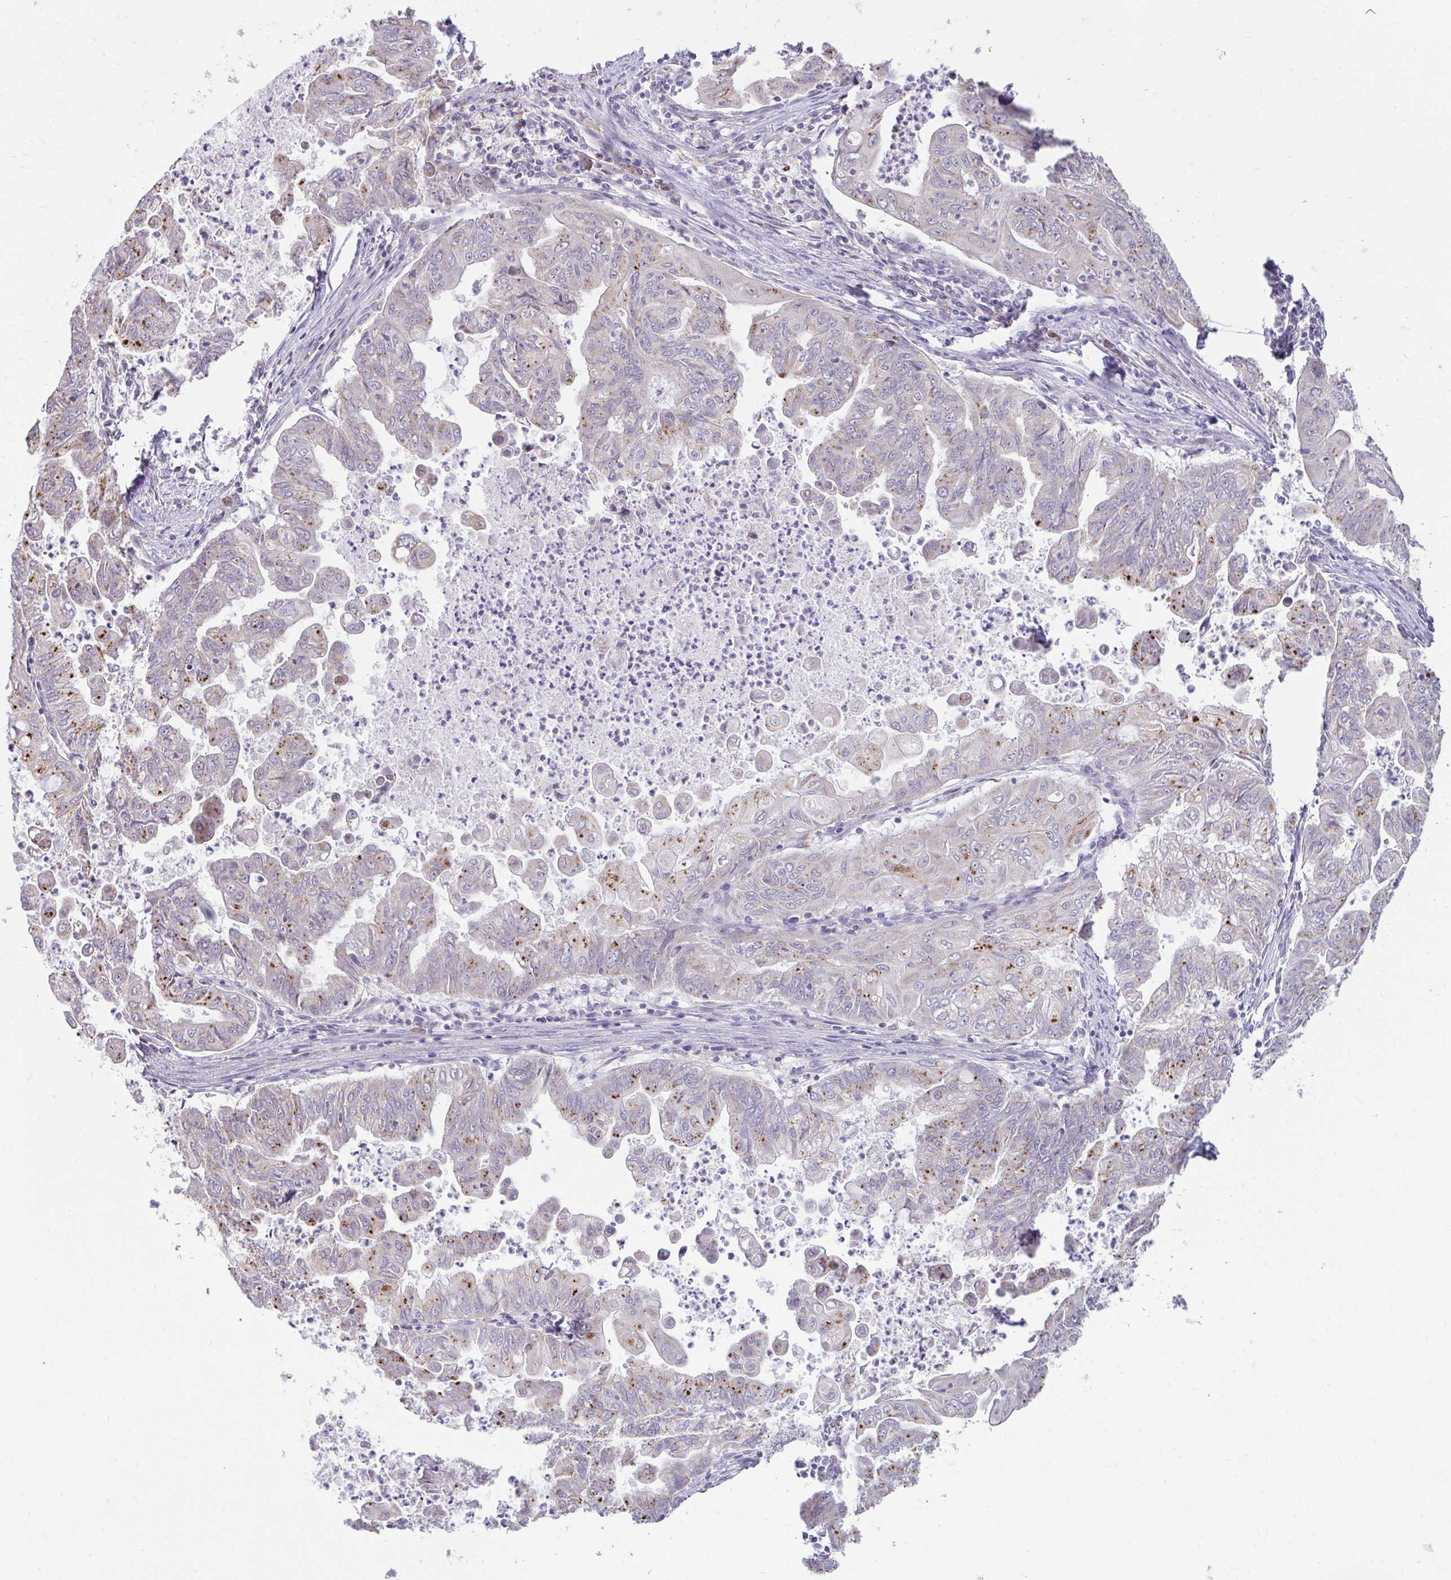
{"staining": {"intensity": "moderate", "quantity": "25%-75%", "location": "cytoplasmic/membranous"}, "tissue": "stomach cancer", "cell_type": "Tumor cells", "image_type": "cancer", "snomed": [{"axis": "morphology", "description": "Adenocarcinoma, NOS"}, {"axis": "topography", "description": "Stomach, upper"}], "caption": "Adenocarcinoma (stomach) was stained to show a protein in brown. There is medium levels of moderate cytoplasmic/membranous expression in about 25%-75% of tumor cells.", "gene": "NT5C1B", "patient": {"sex": "male", "age": 80}}